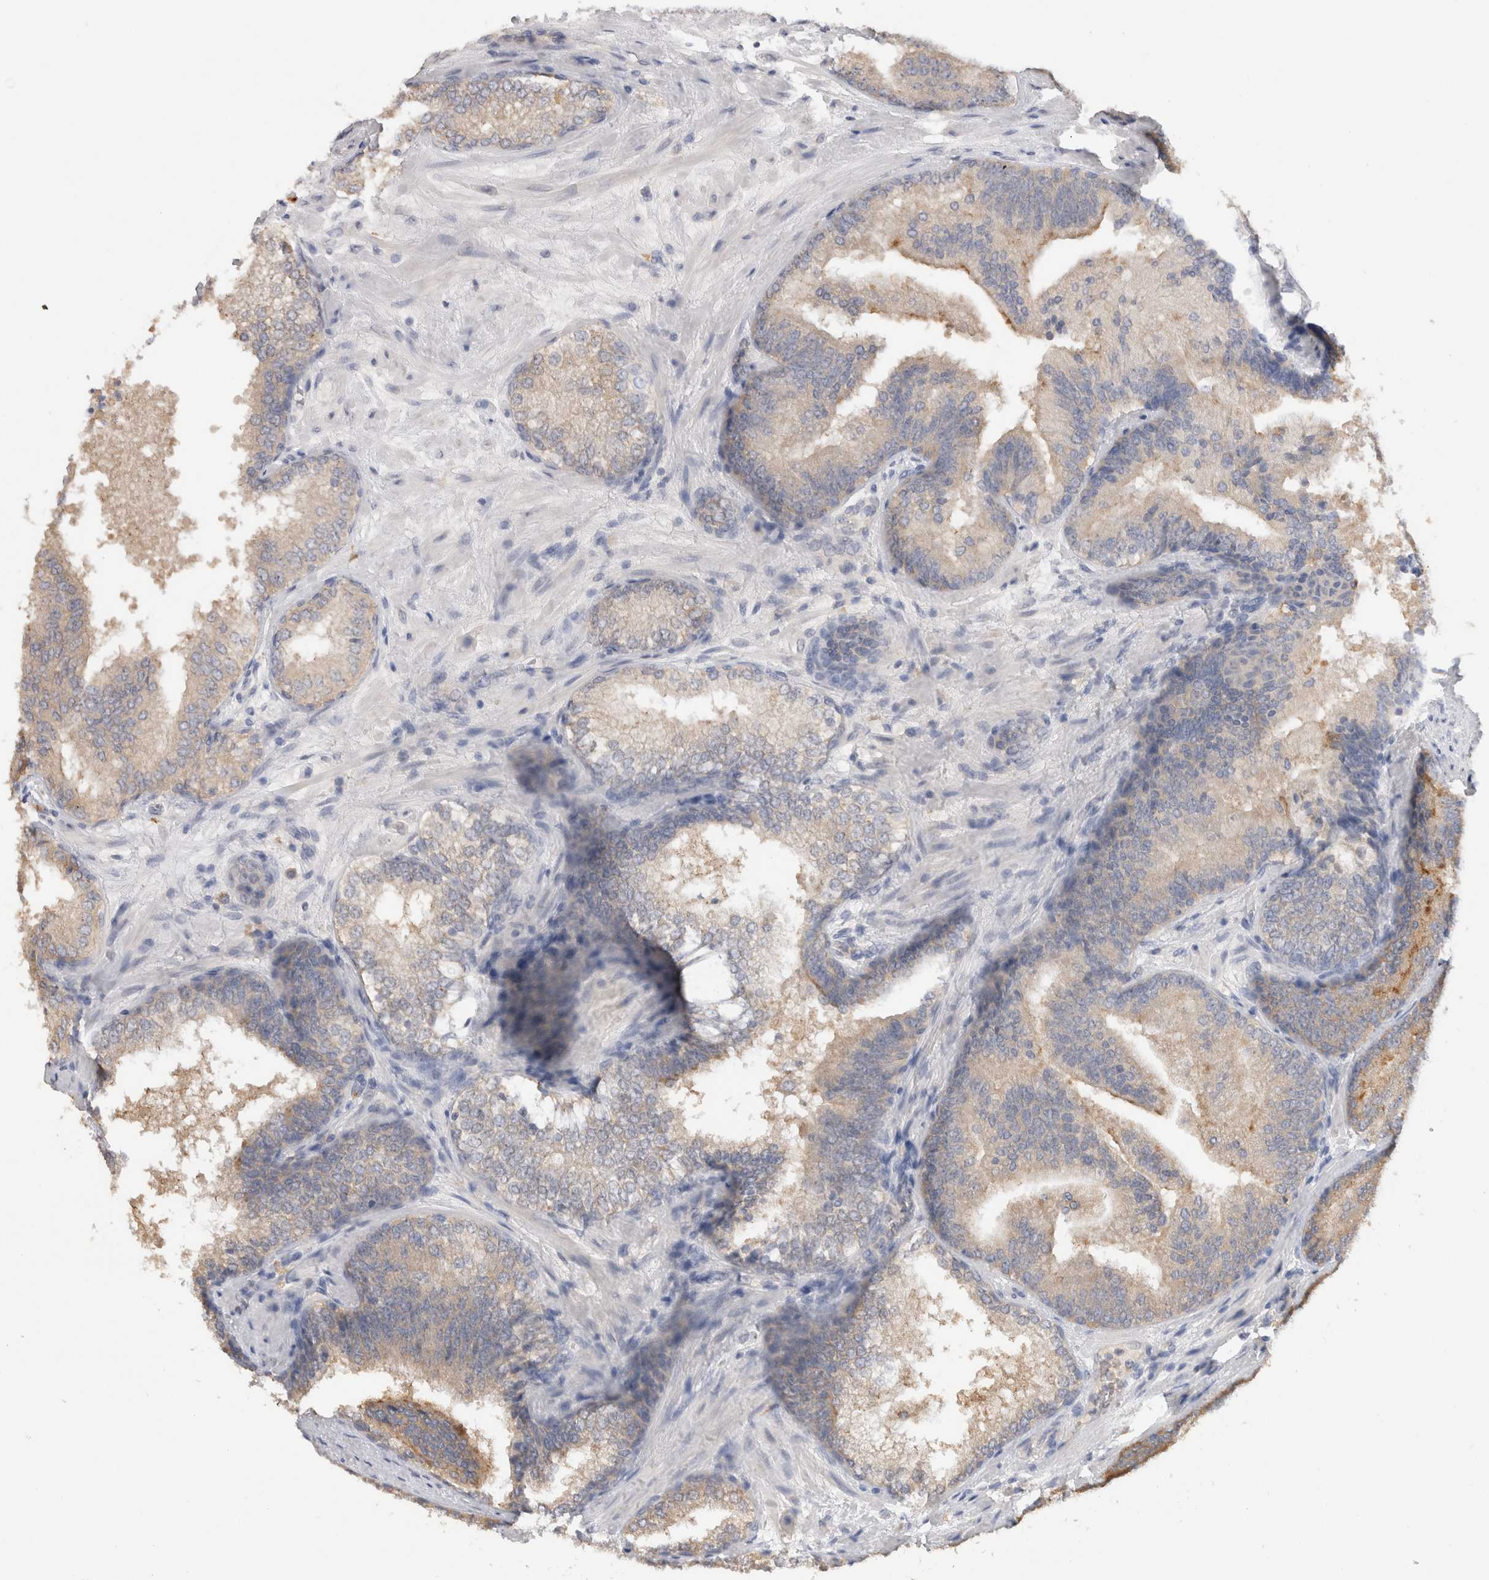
{"staining": {"intensity": "weak", "quantity": "25%-75%", "location": "cytoplasmic/membranous"}, "tissue": "prostate cancer", "cell_type": "Tumor cells", "image_type": "cancer", "snomed": [{"axis": "morphology", "description": "Adenocarcinoma, High grade"}, {"axis": "topography", "description": "Prostate"}], "caption": "This image displays immunohistochemistry staining of human prostate cancer (high-grade adenocarcinoma), with low weak cytoplasmic/membranous staining in about 25%-75% of tumor cells.", "gene": "GAS1", "patient": {"sex": "male", "age": 55}}